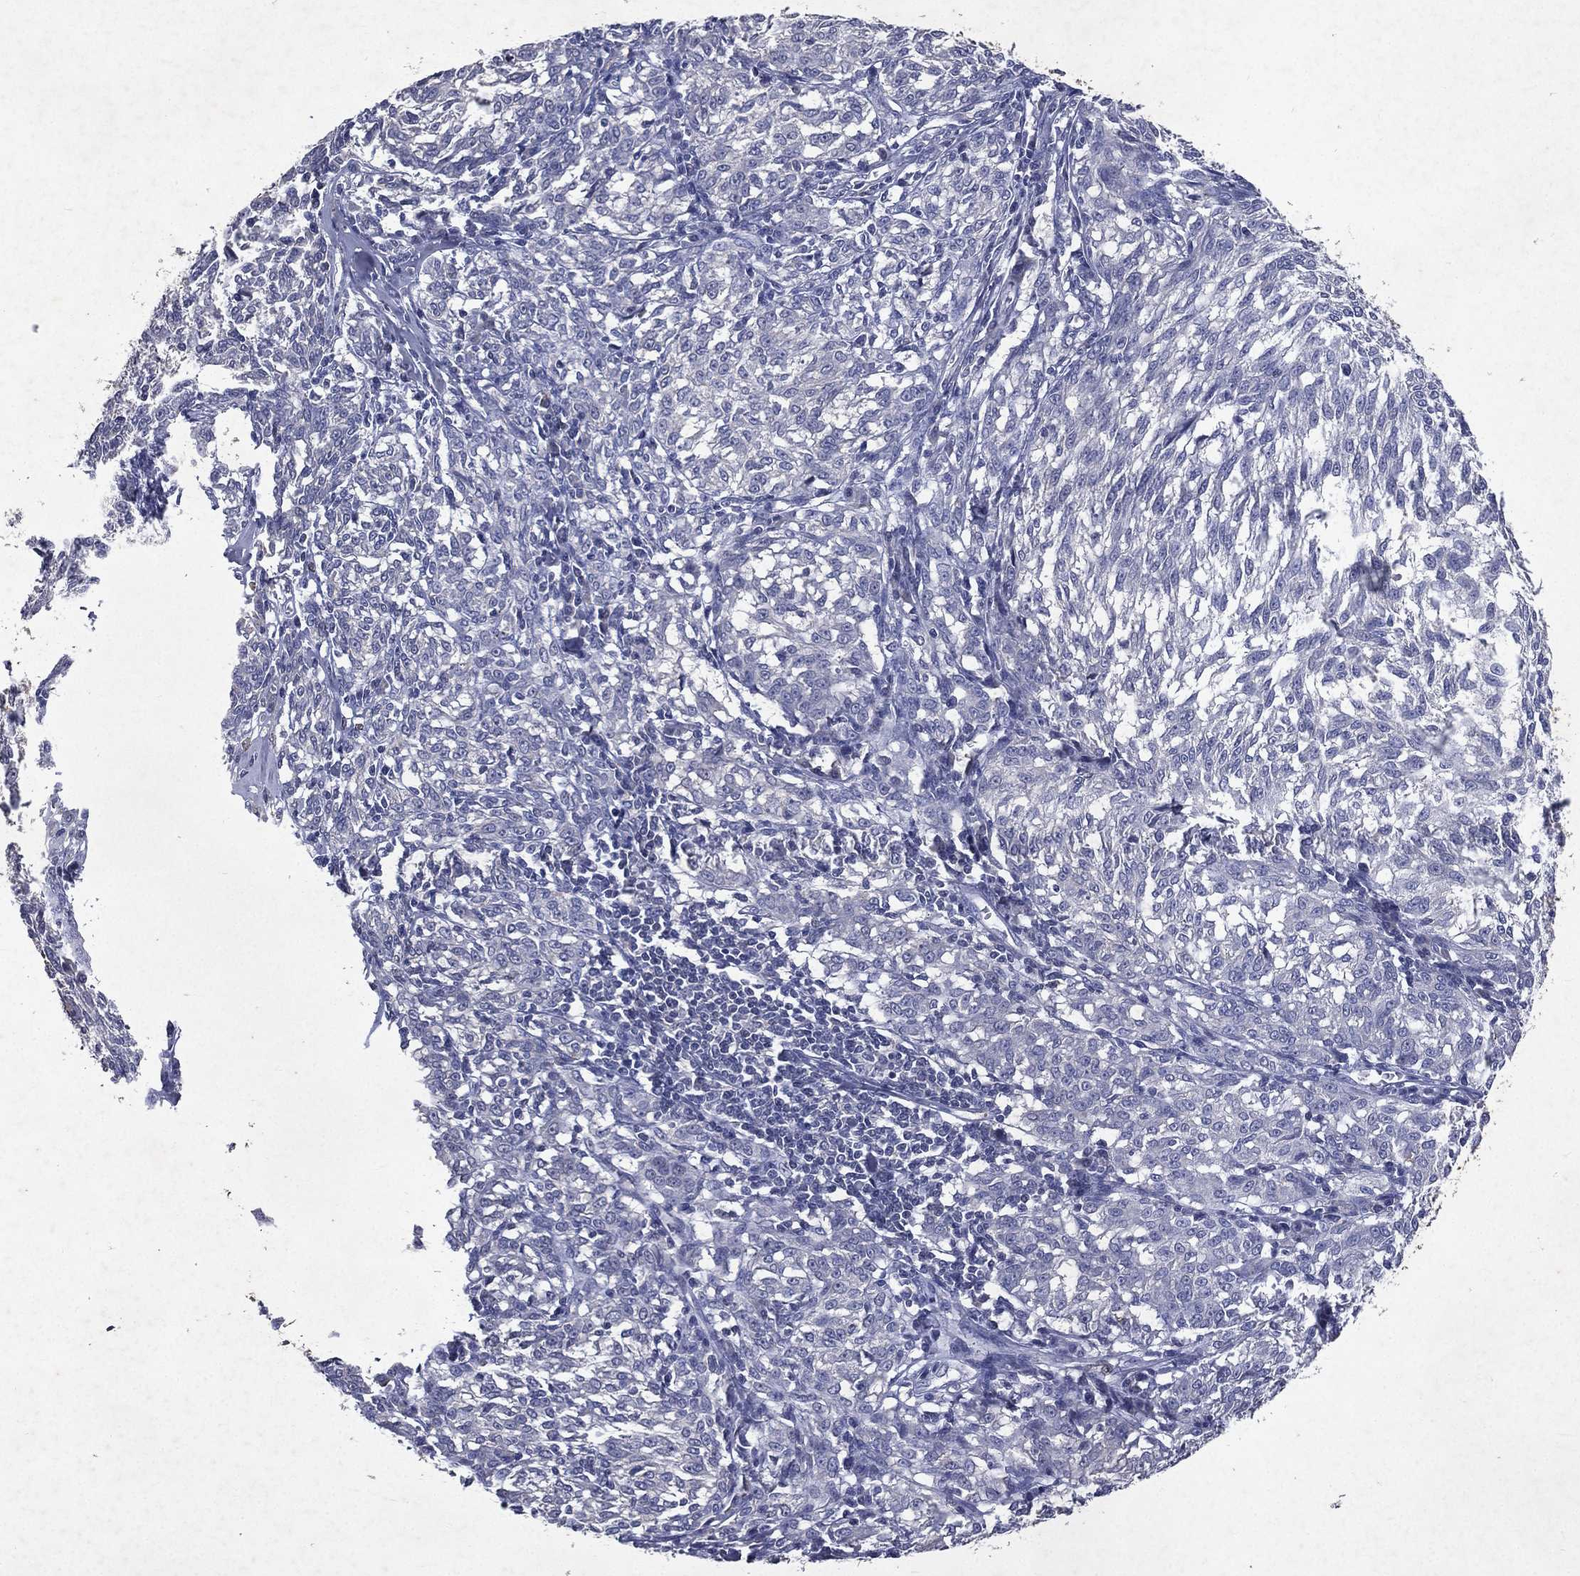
{"staining": {"intensity": "negative", "quantity": "none", "location": "none"}, "tissue": "melanoma", "cell_type": "Tumor cells", "image_type": "cancer", "snomed": [{"axis": "morphology", "description": "Malignant melanoma, NOS"}, {"axis": "topography", "description": "Skin"}], "caption": "IHC of malignant melanoma displays no expression in tumor cells.", "gene": "SLC34A2", "patient": {"sex": "female", "age": 72}}